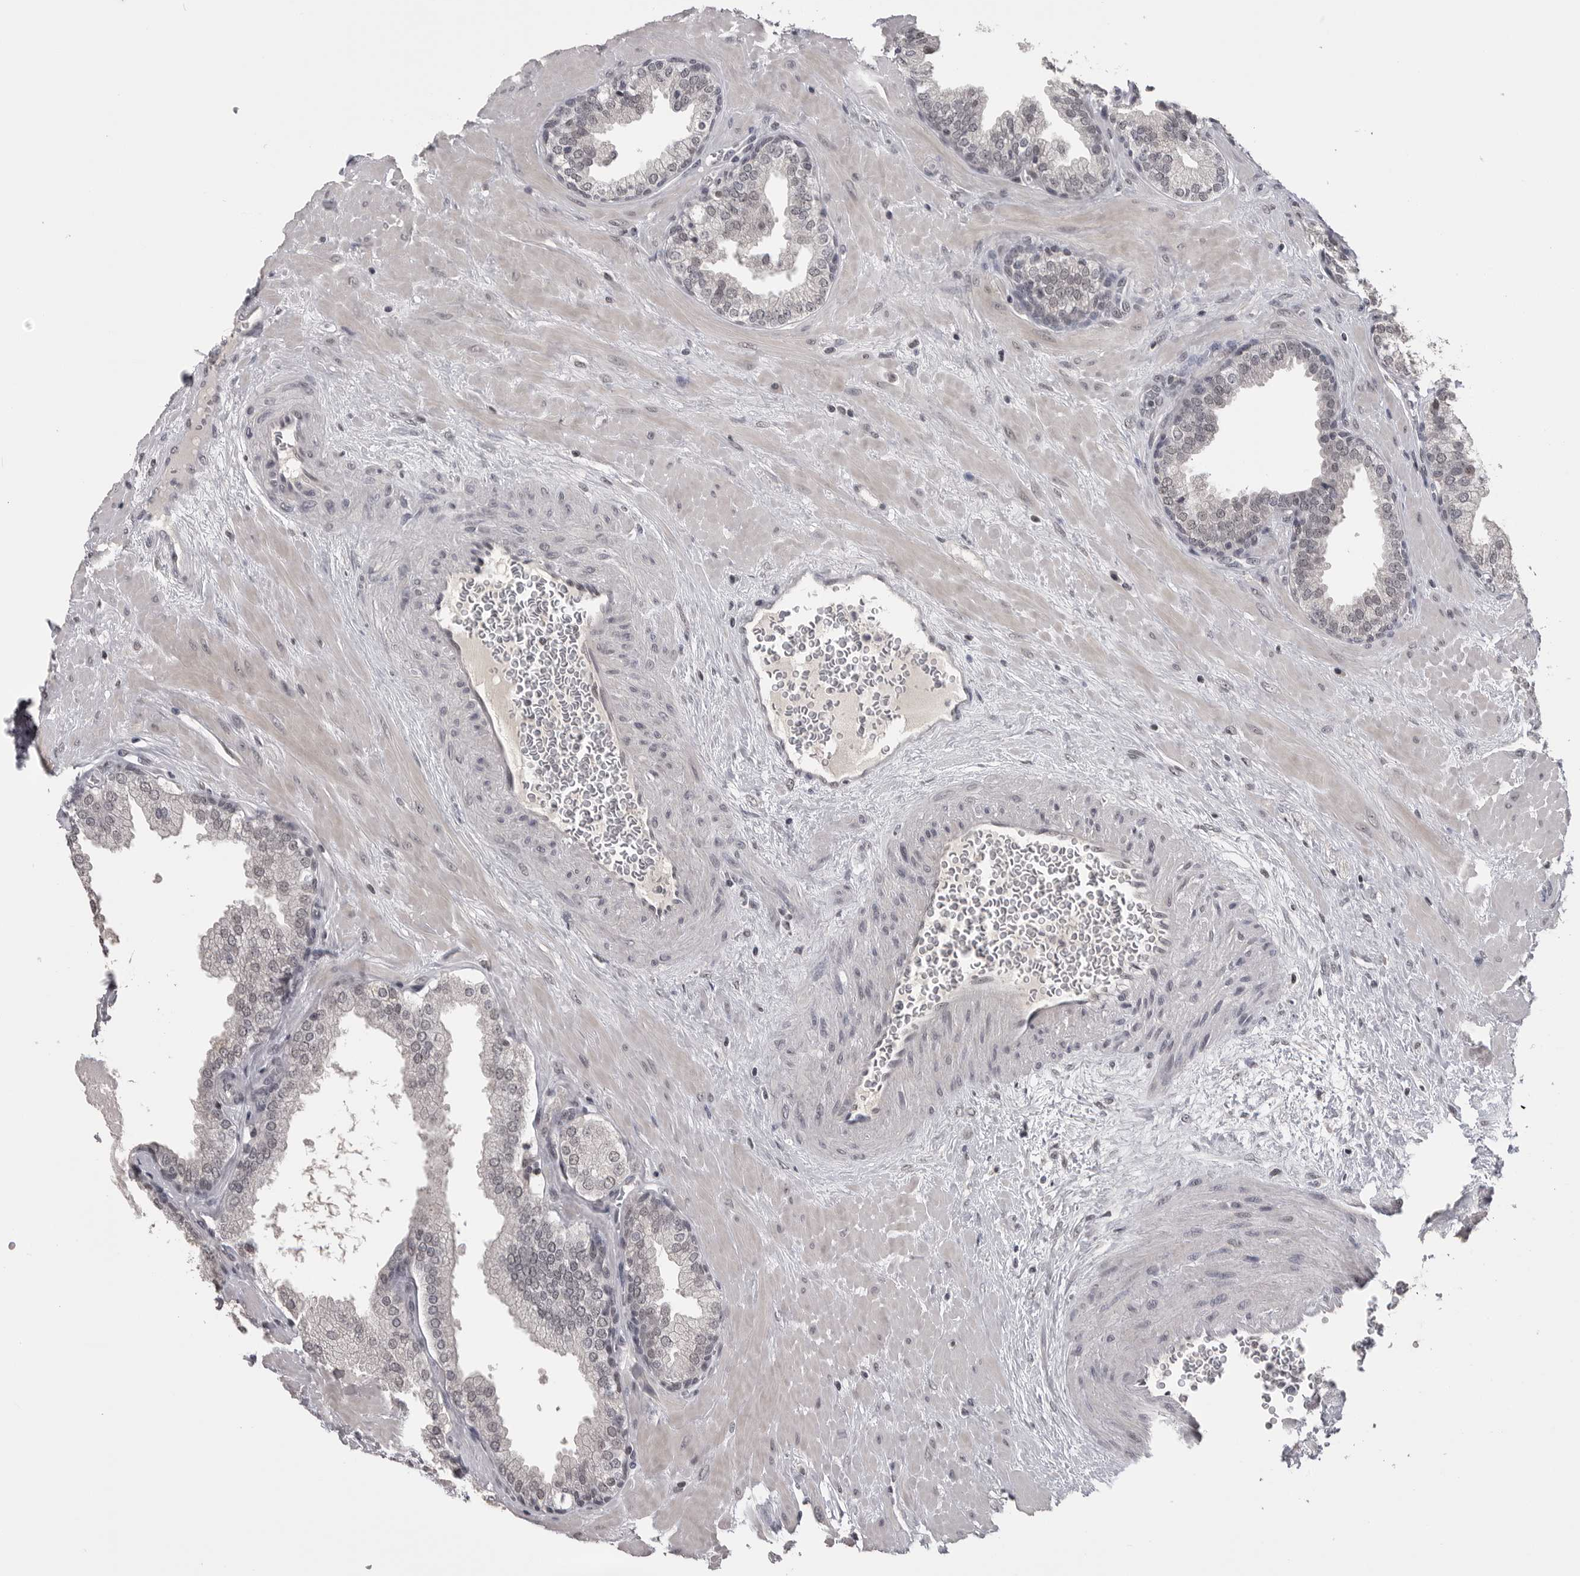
{"staining": {"intensity": "weak", "quantity": "<25%", "location": "nuclear"}, "tissue": "prostate", "cell_type": "Glandular cells", "image_type": "normal", "snomed": [{"axis": "morphology", "description": "Normal tissue, NOS"}, {"axis": "topography", "description": "Prostate"}], "caption": "Glandular cells show no significant expression in unremarkable prostate. The staining was performed using DAB (3,3'-diaminobenzidine) to visualize the protein expression in brown, while the nuclei were stained in blue with hematoxylin (Magnification: 20x).", "gene": "DLG2", "patient": {"sex": "male", "age": 51}}